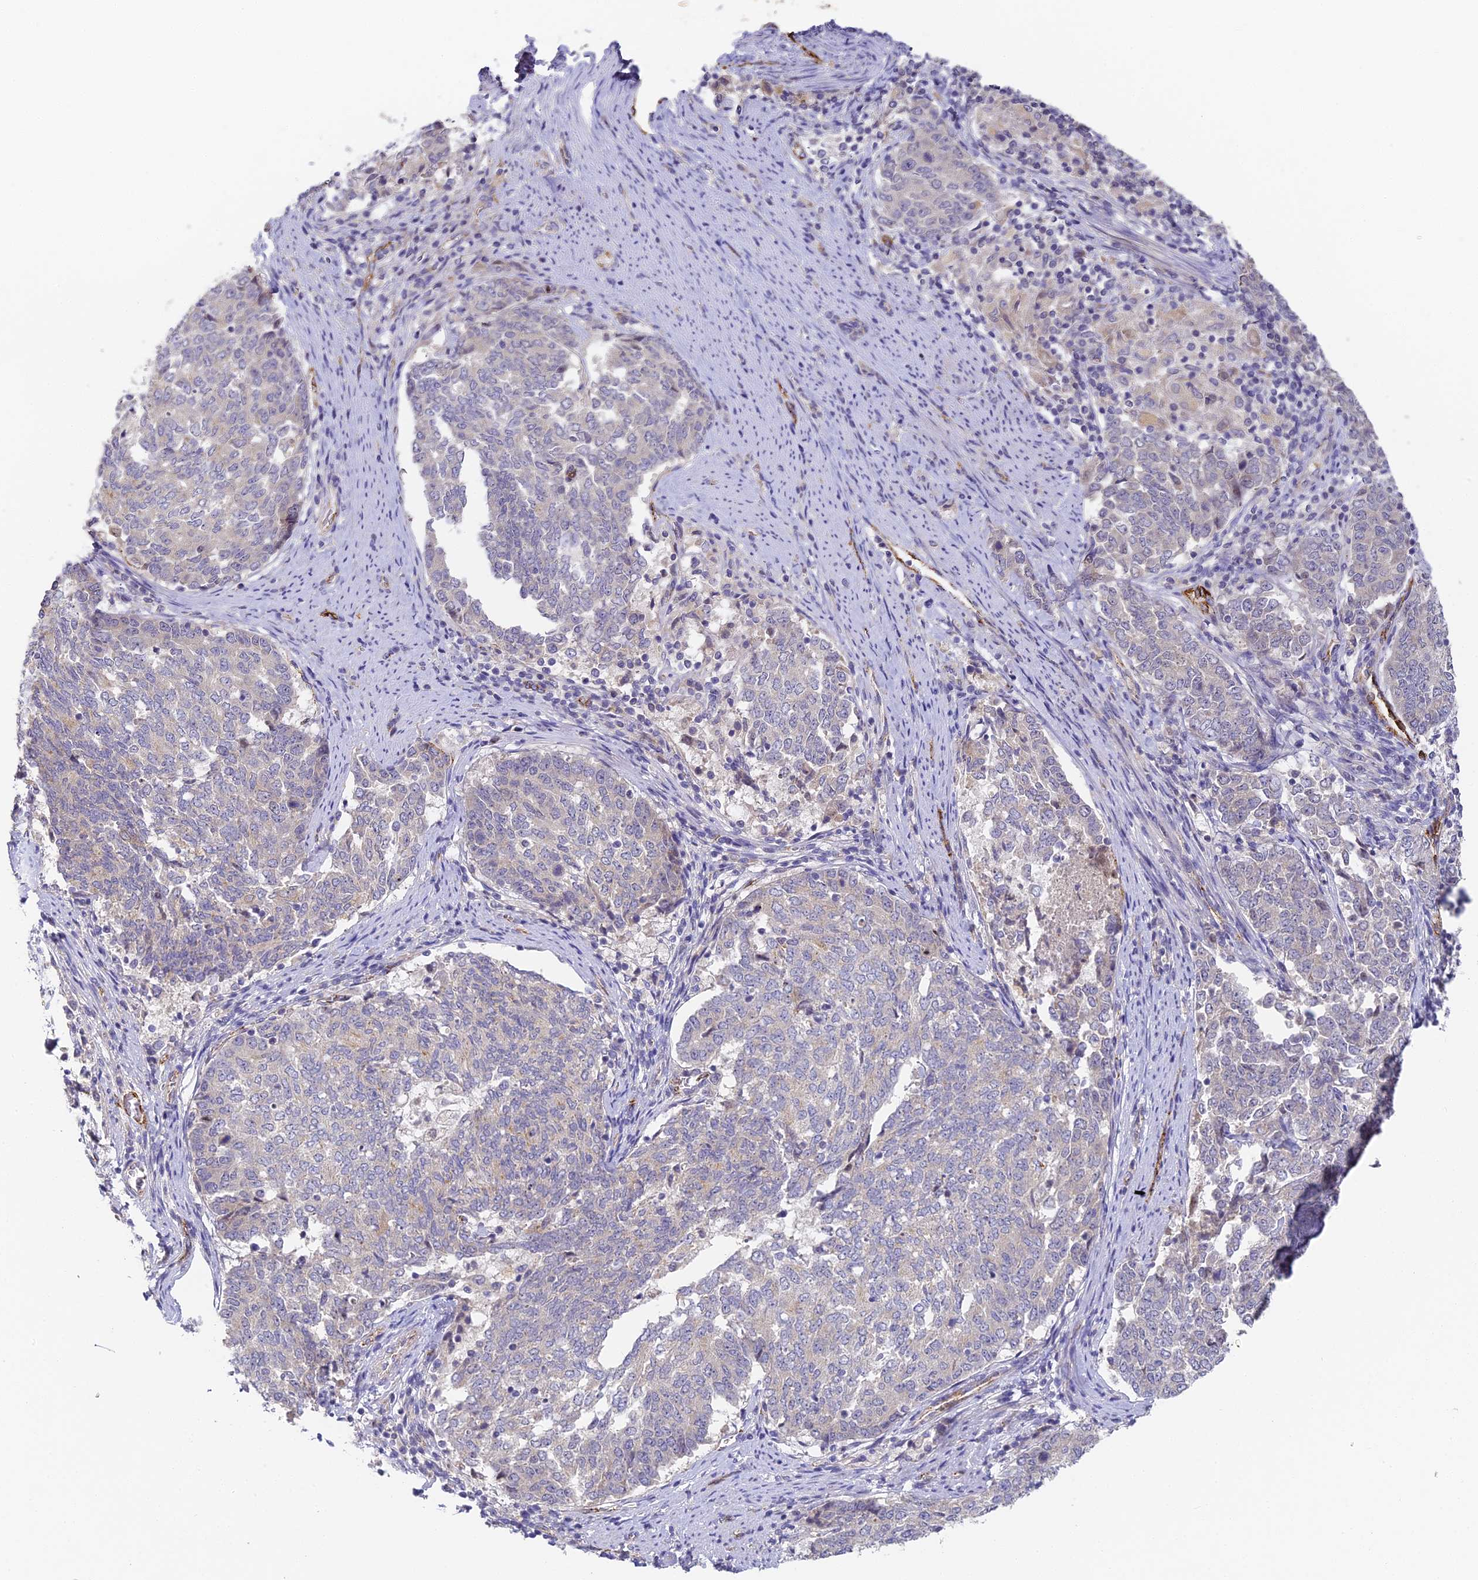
{"staining": {"intensity": "negative", "quantity": "none", "location": "none"}, "tissue": "endometrial cancer", "cell_type": "Tumor cells", "image_type": "cancer", "snomed": [{"axis": "morphology", "description": "Adenocarcinoma, NOS"}, {"axis": "topography", "description": "Endometrium"}], "caption": "A high-resolution micrograph shows immunohistochemistry staining of endometrial cancer, which exhibits no significant expression in tumor cells.", "gene": "DNAAF10", "patient": {"sex": "female", "age": 80}}